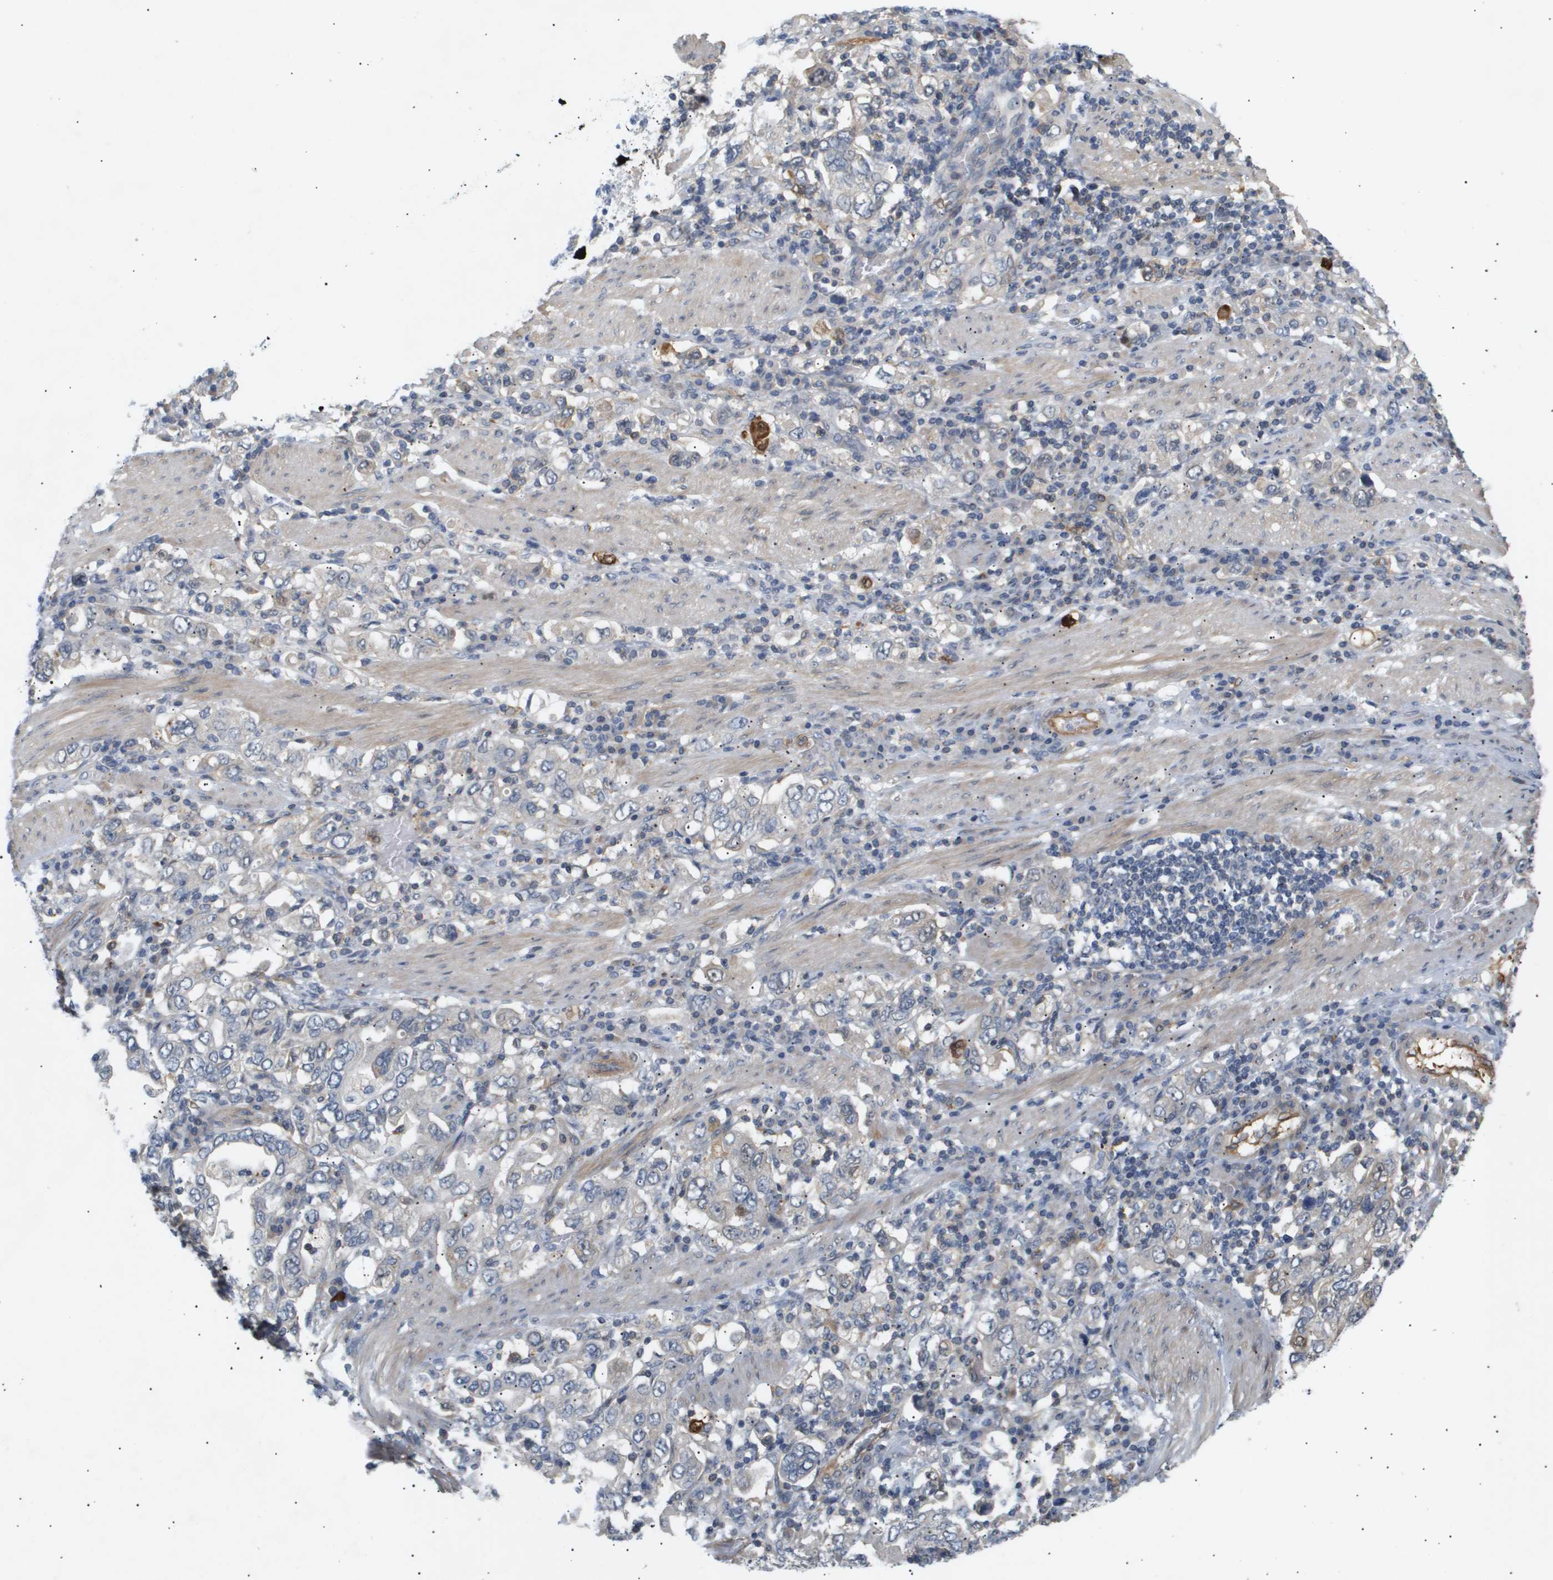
{"staining": {"intensity": "negative", "quantity": "none", "location": "none"}, "tissue": "stomach cancer", "cell_type": "Tumor cells", "image_type": "cancer", "snomed": [{"axis": "morphology", "description": "Adenocarcinoma, NOS"}, {"axis": "topography", "description": "Stomach, upper"}], "caption": "There is no significant staining in tumor cells of stomach cancer (adenocarcinoma).", "gene": "CORO2B", "patient": {"sex": "male", "age": 62}}